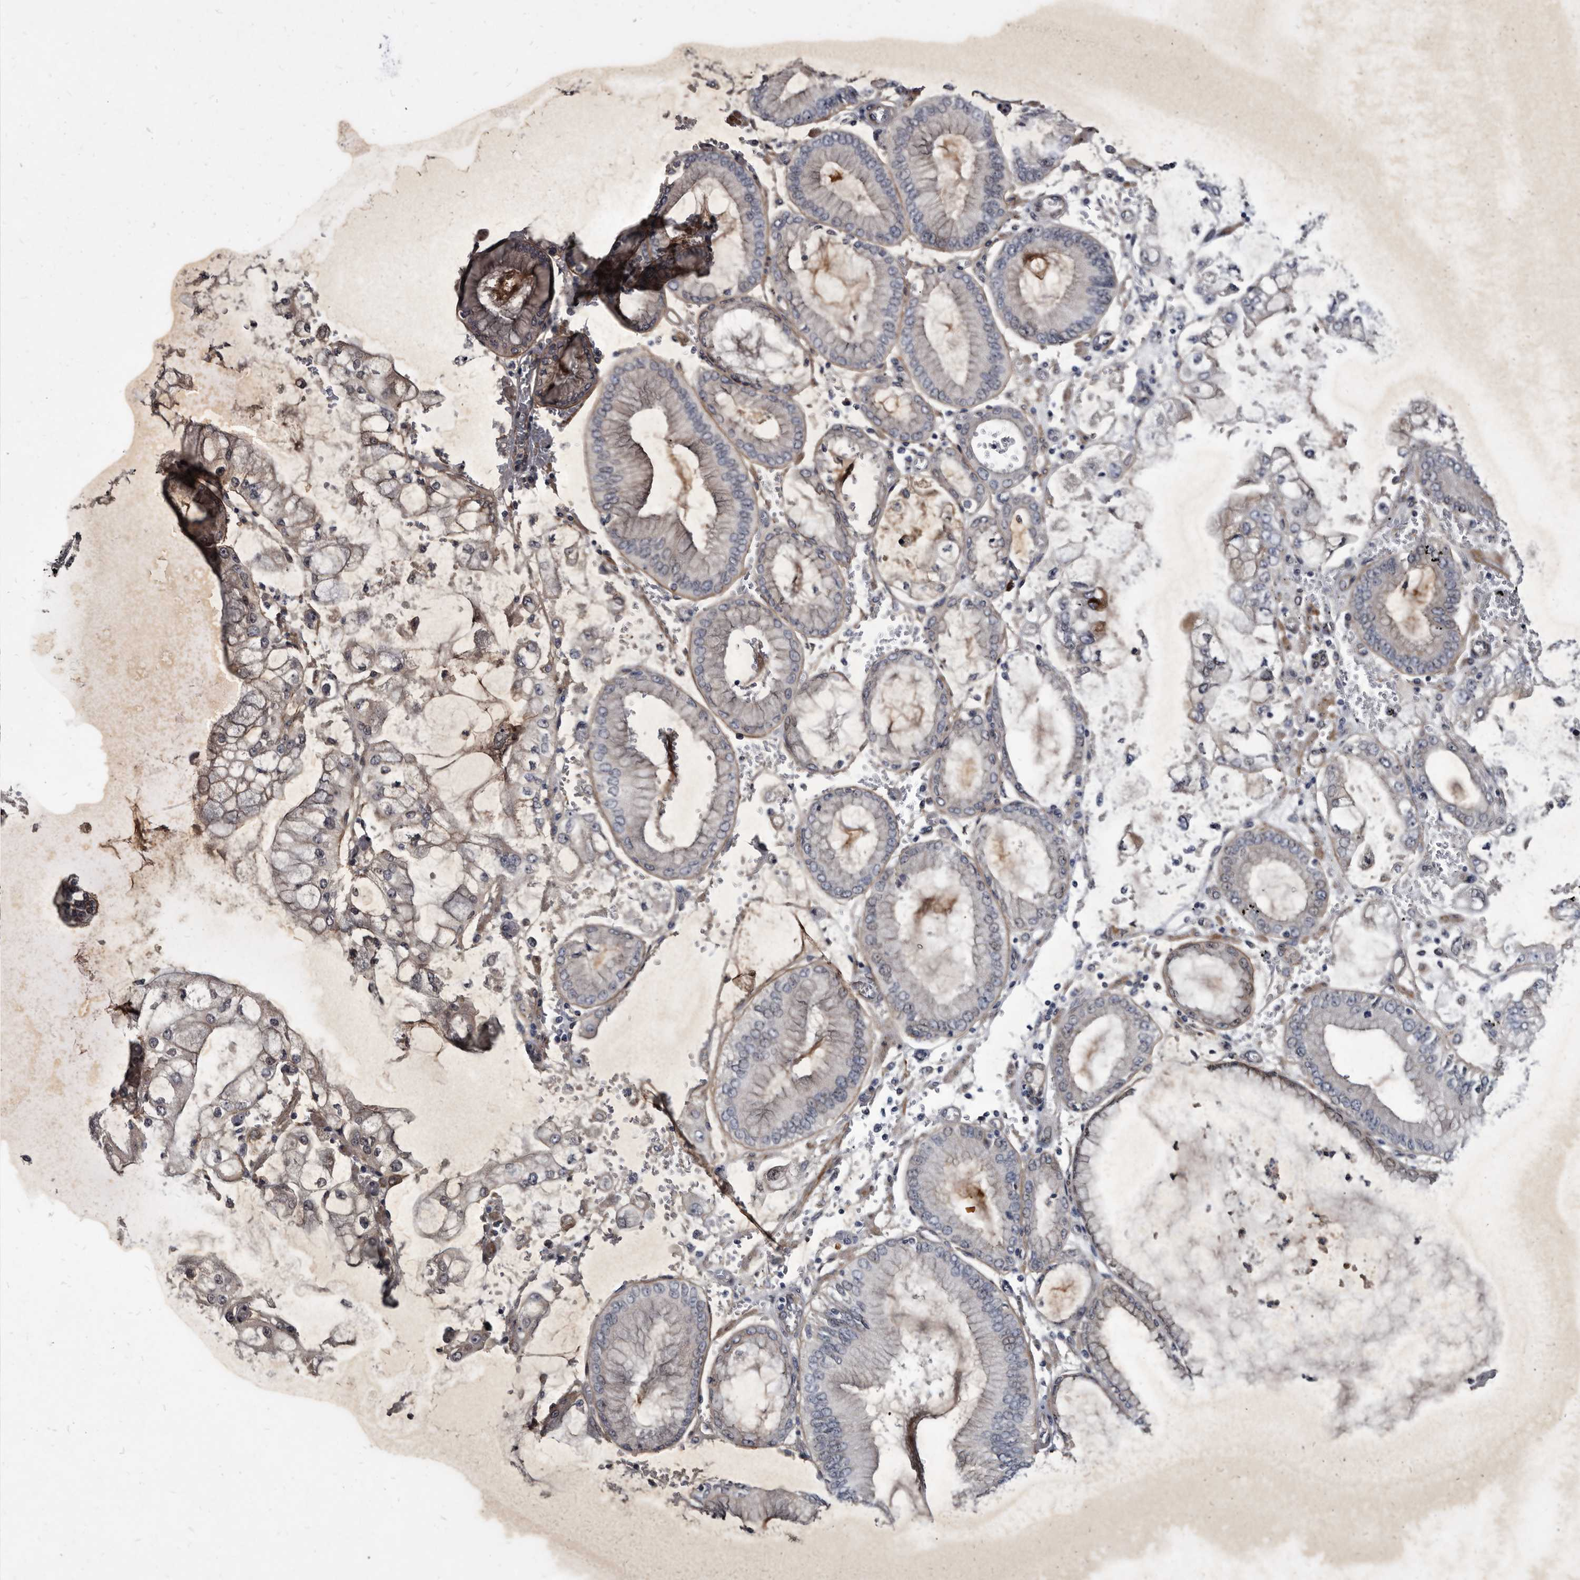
{"staining": {"intensity": "moderate", "quantity": "<25%", "location": "cytoplasmic/membranous"}, "tissue": "stomach cancer", "cell_type": "Tumor cells", "image_type": "cancer", "snomed": [{"axis": "morphology", "description": "Adenocarcinoma, NOS"}, {"axis": "topography", "description": "Stomach"}], "caption": "A brown stain shows moderate cytoplasmic/membranous expression of a protein in human stomach cancer (adenocarcinoma) tumor cells.", "gene": "PROM1", "patient": {"sex": "male", "age": 76}}